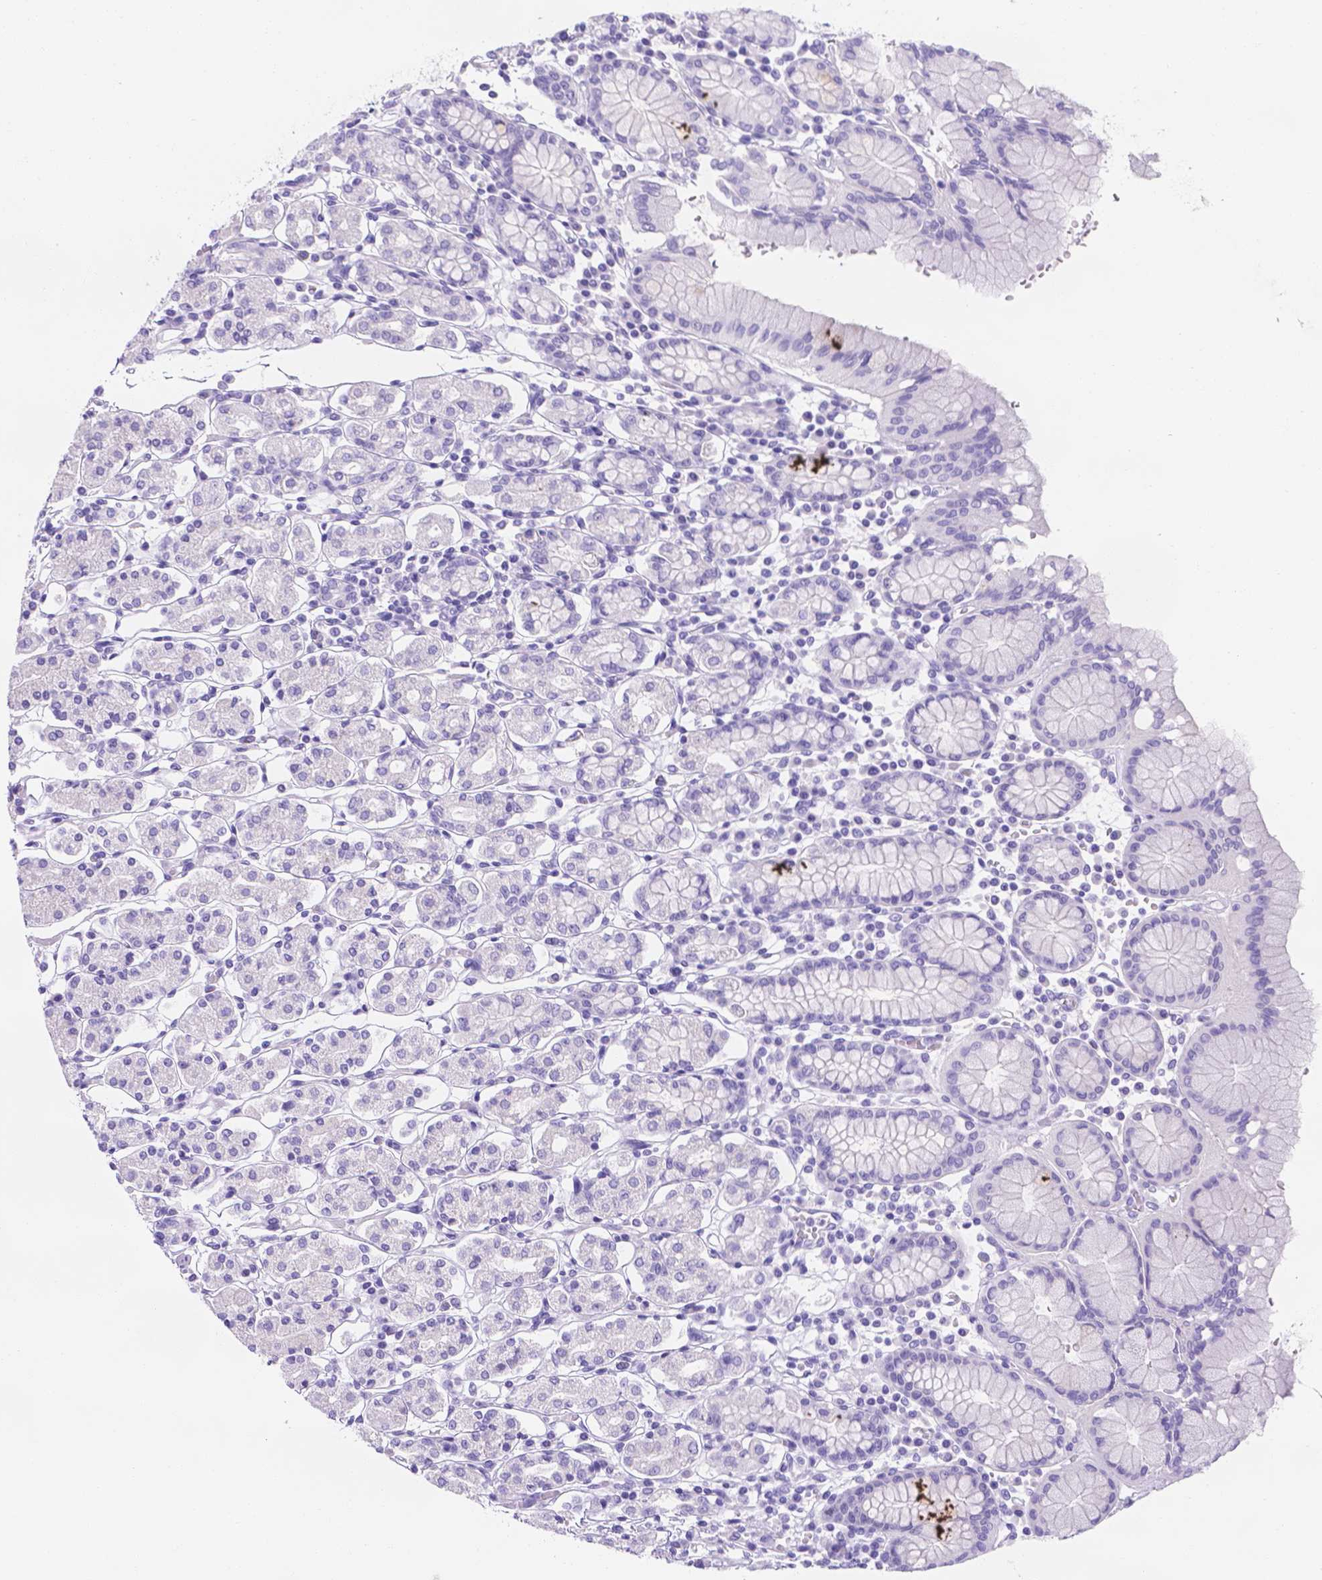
{"staining": {"intensity": "negative", "quantity": "none", "location": "none"}, "tissue": "stomach", "cell_type": "Glandular cells", "image_type": "normal", "snomed": [{"axis": "morphology", "description": "Normal tissue, NOS"}, {"axis": "topography", "description": "Stomach, upper"}, {"axis": "topography", "description": "Stomach"}], "caption": "Immunohistochemistry of normal stomach exhibits no expression in glandular cells.", "gene": "MLN", "patient": {"sex": "male", "age": 62}}